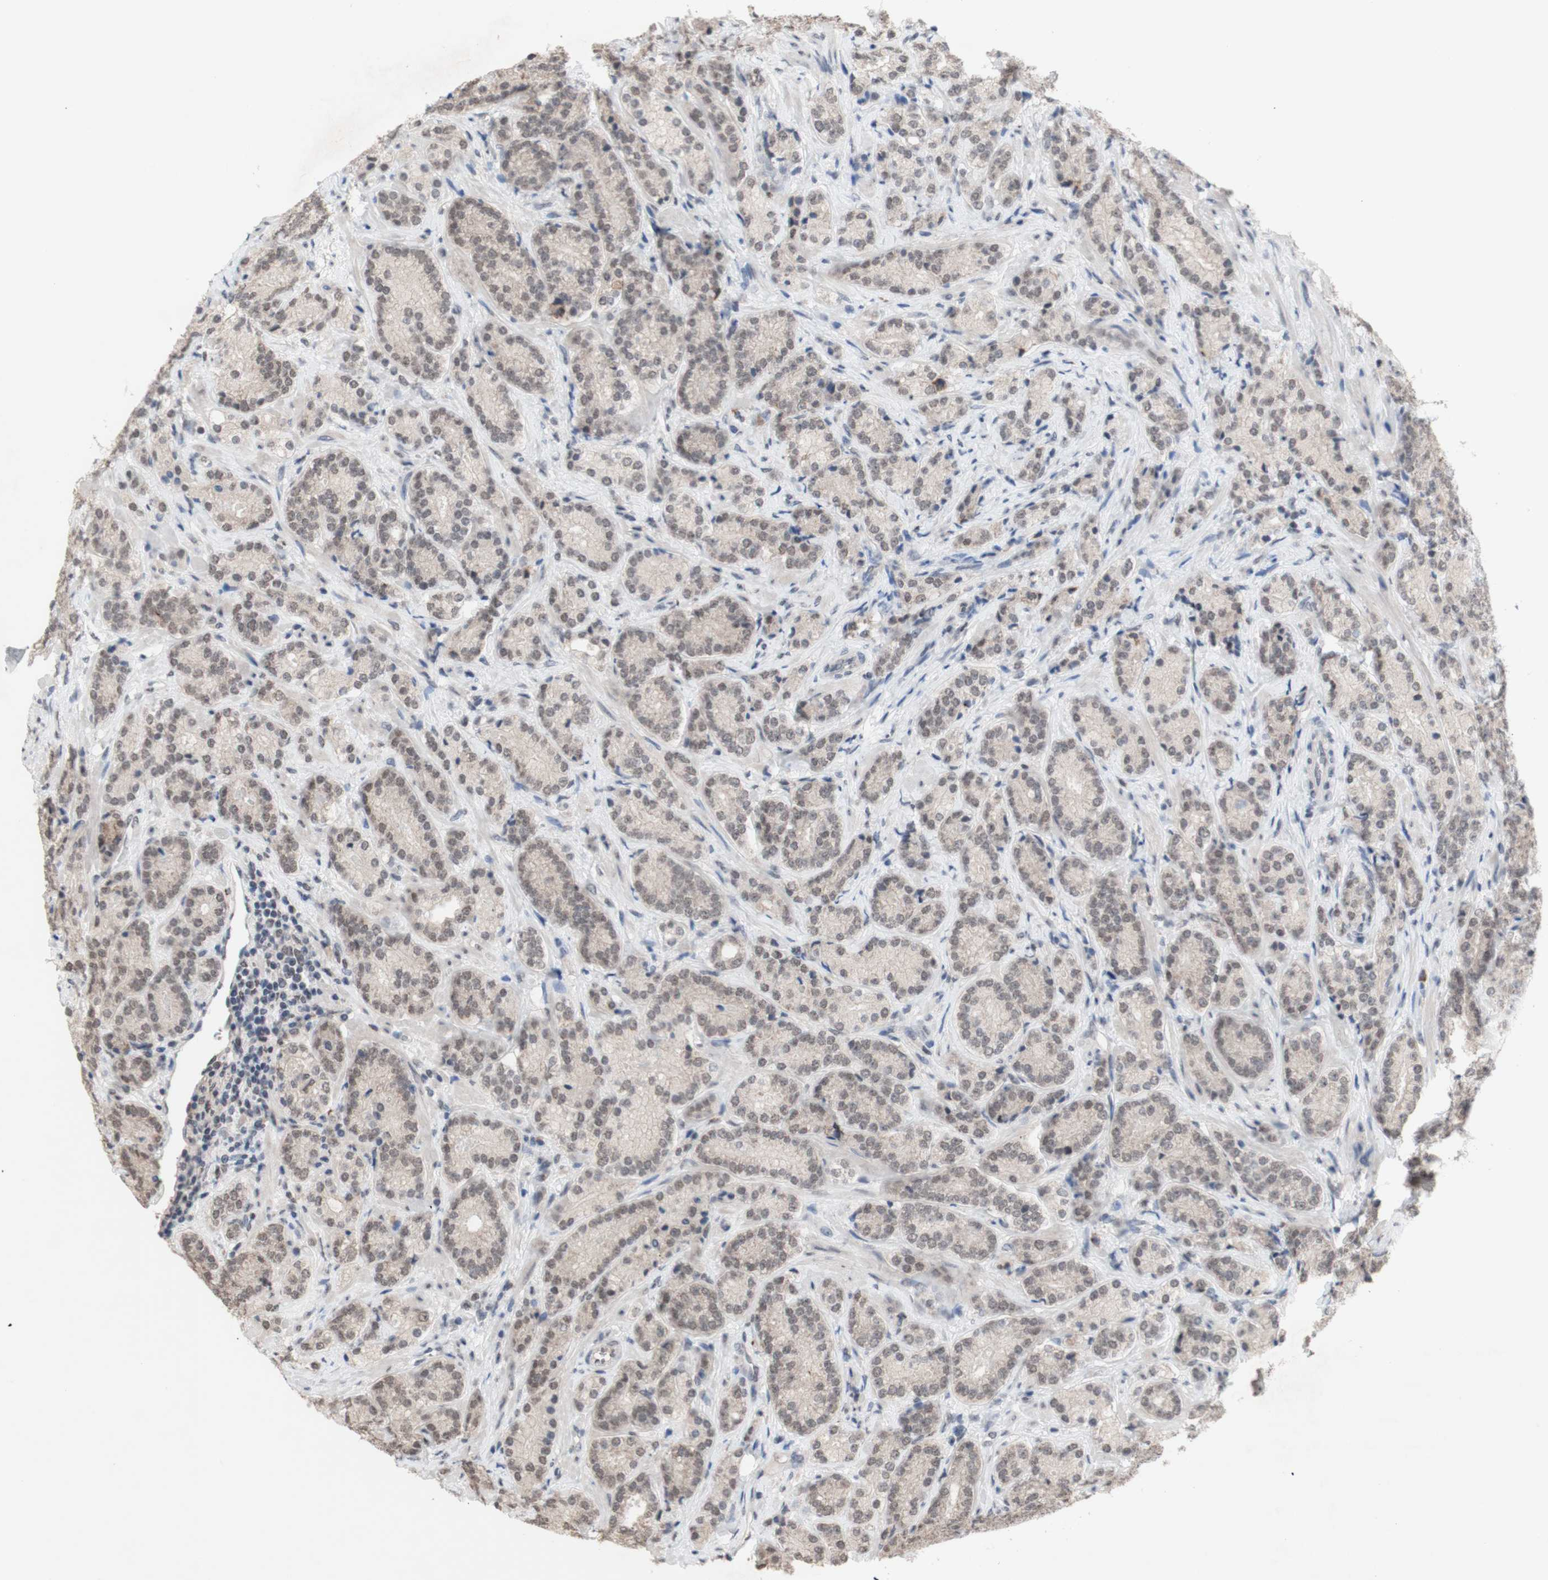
{"staining": {"intensity": "weak", "quantity": ">75%", "location": "nuclear"}, "tissue": "prostate cancer", "cell_type": "Tumor cells", "image_type": "cancer", "snomed": [{"axis": "morphology", "description": "Adenocarcinoma, High grade"}, {"axis": "topography", "description": "Prostate"}], "caption": "Protein expression analysis of human prostate high-grade adenocarcinoma reveals weak nuclear expression in approximately >75% of tumor cells.", "gene": "SFPQ", "patient": {"sex": "male", "age": 61}}